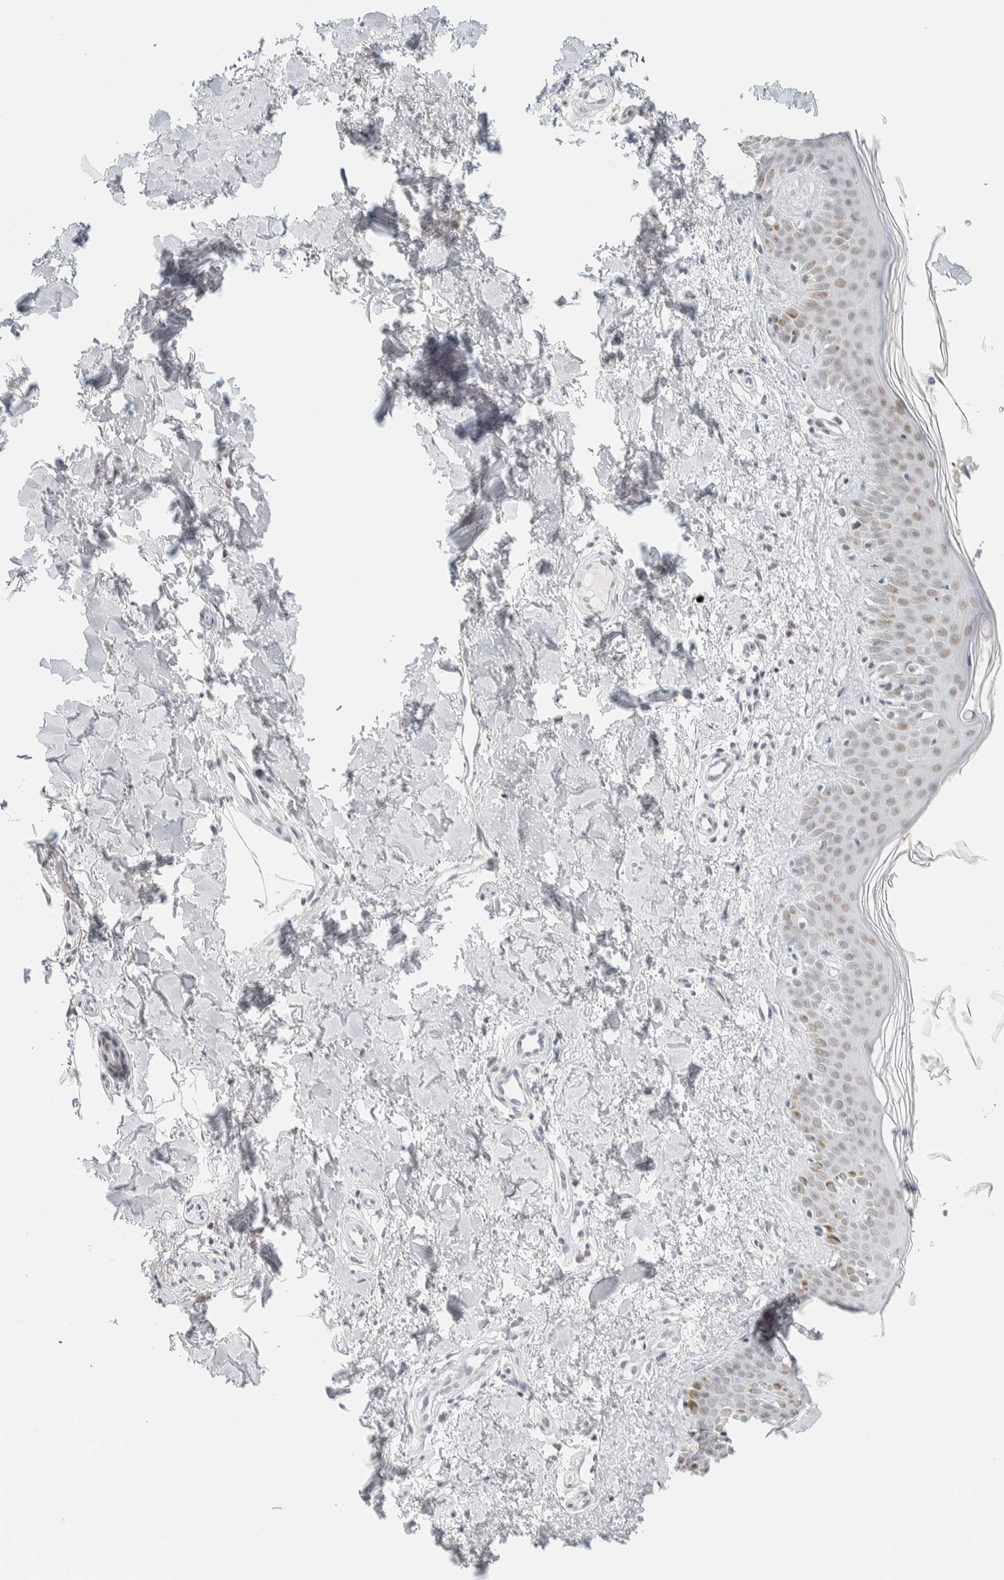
{"staining": {"intensity": "negative", "quantity": "none", "location": "none"}, "tissue": "skin", "cell_type": "Fibroblasts", "image_type": "normal", "snomed": [{"axis": "morphology", "description": "Normal tissue, NOS"}, {"axis": "topography", "description": "Skin"}], "caption": "This is a image of immunohistochemistry staining of benign skin, which shows no expression in fibroblasts.", "gene": "CDH17", "patient": {"sex": "male", "age": 67}}